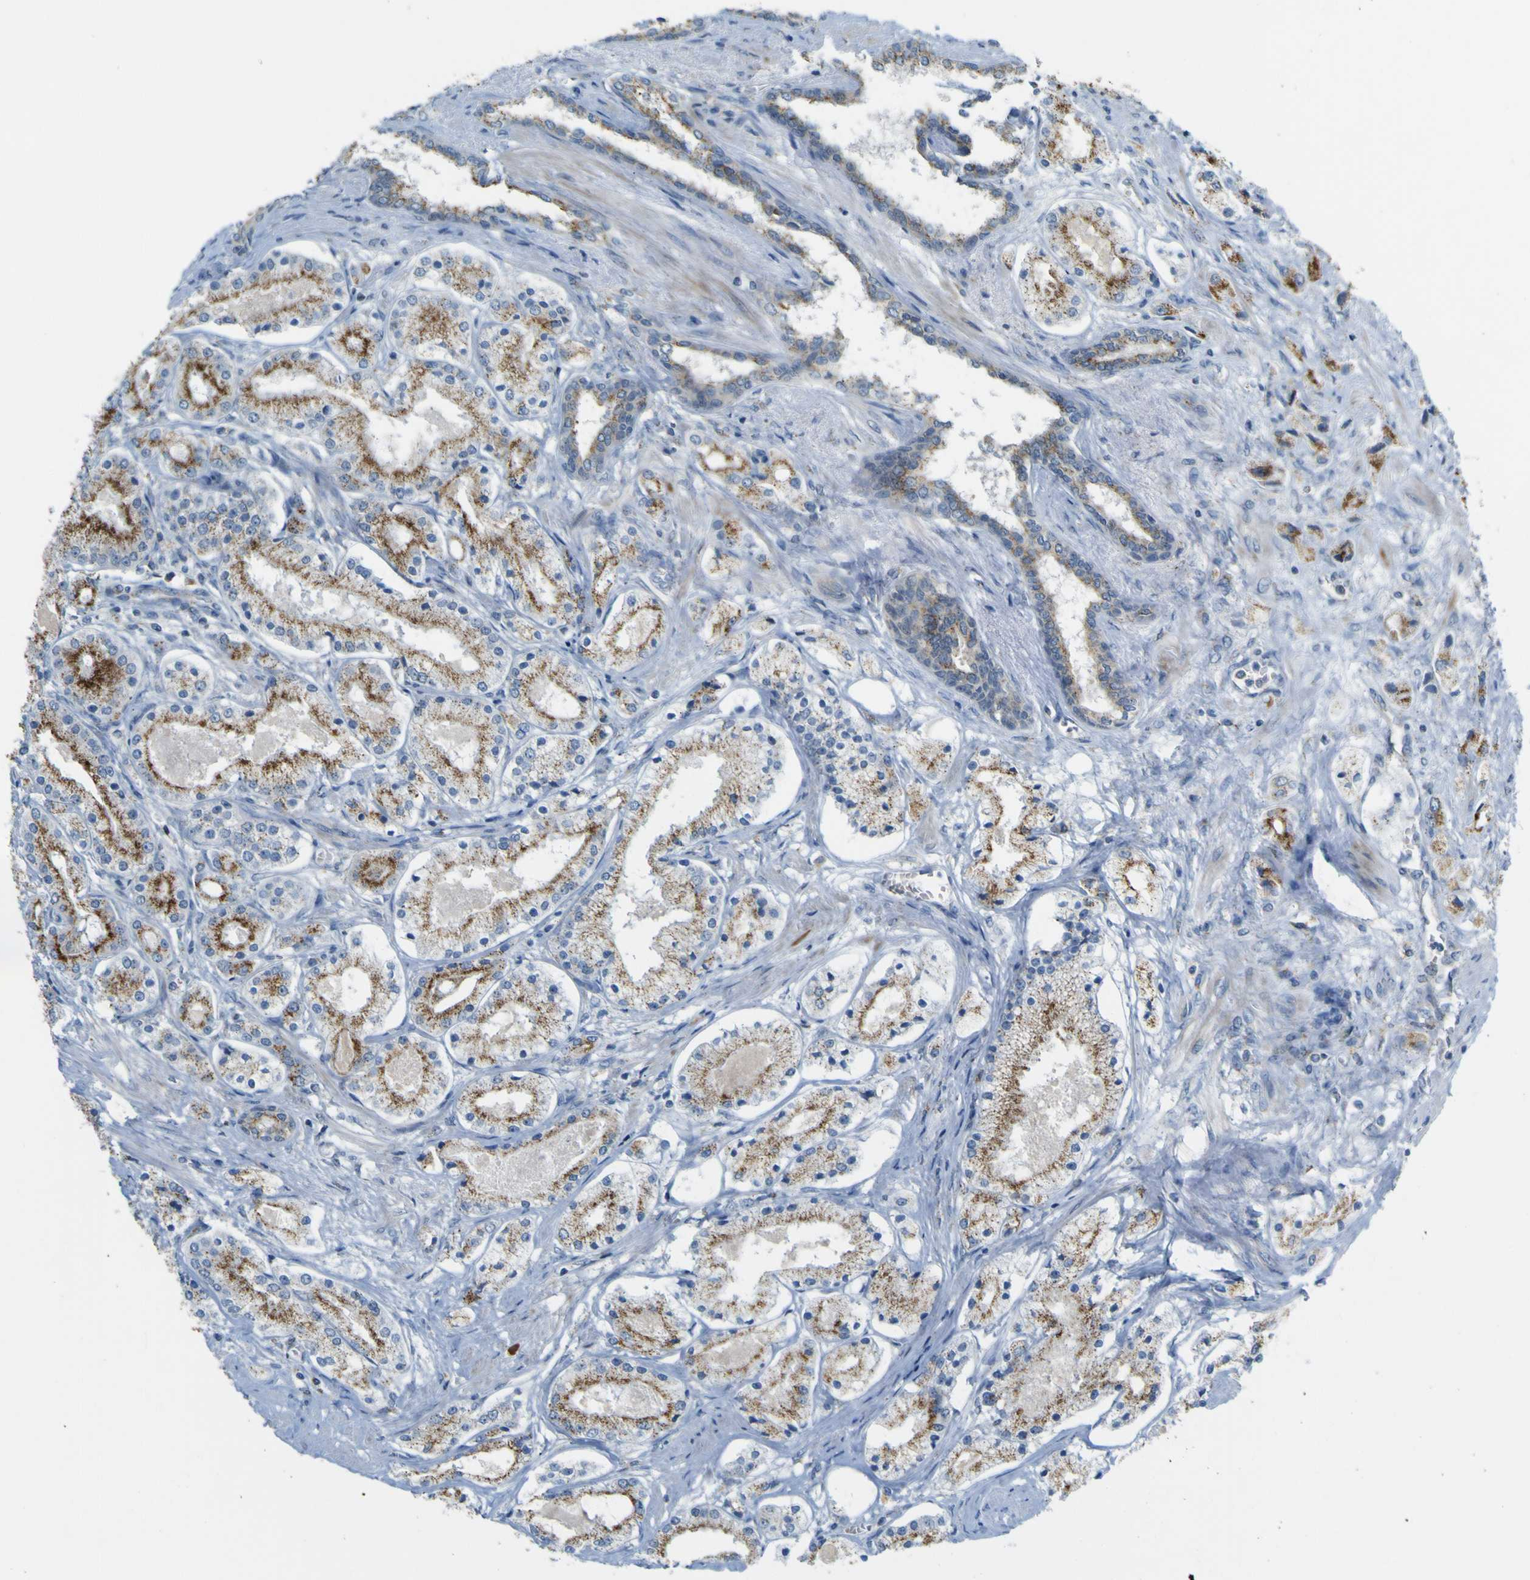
{"staining": {"intensity": "moderate", "quantity": ">75%", "location": "cytoplasmic/membranous"}, "tissue": "prostate cancer", "cell_type": "Tumor cells", "image_type": "cancer", "snomed": [{"axis": "morphology", "description": "Adenocarcinoma, High grade"}, {"axis": "topography", "description": "Prostate"}], "caption": "DAB (3,3'-diaminobenzidine) immunohistochemical staining of human adenocarcinoma (high-grade) (prostate) demonstrates moderate cytoplasmic/membranous protein expression in about >75% of tumor cells.", "gene": "ACBD5", "patient": {"sex": "male", "age": 66}}